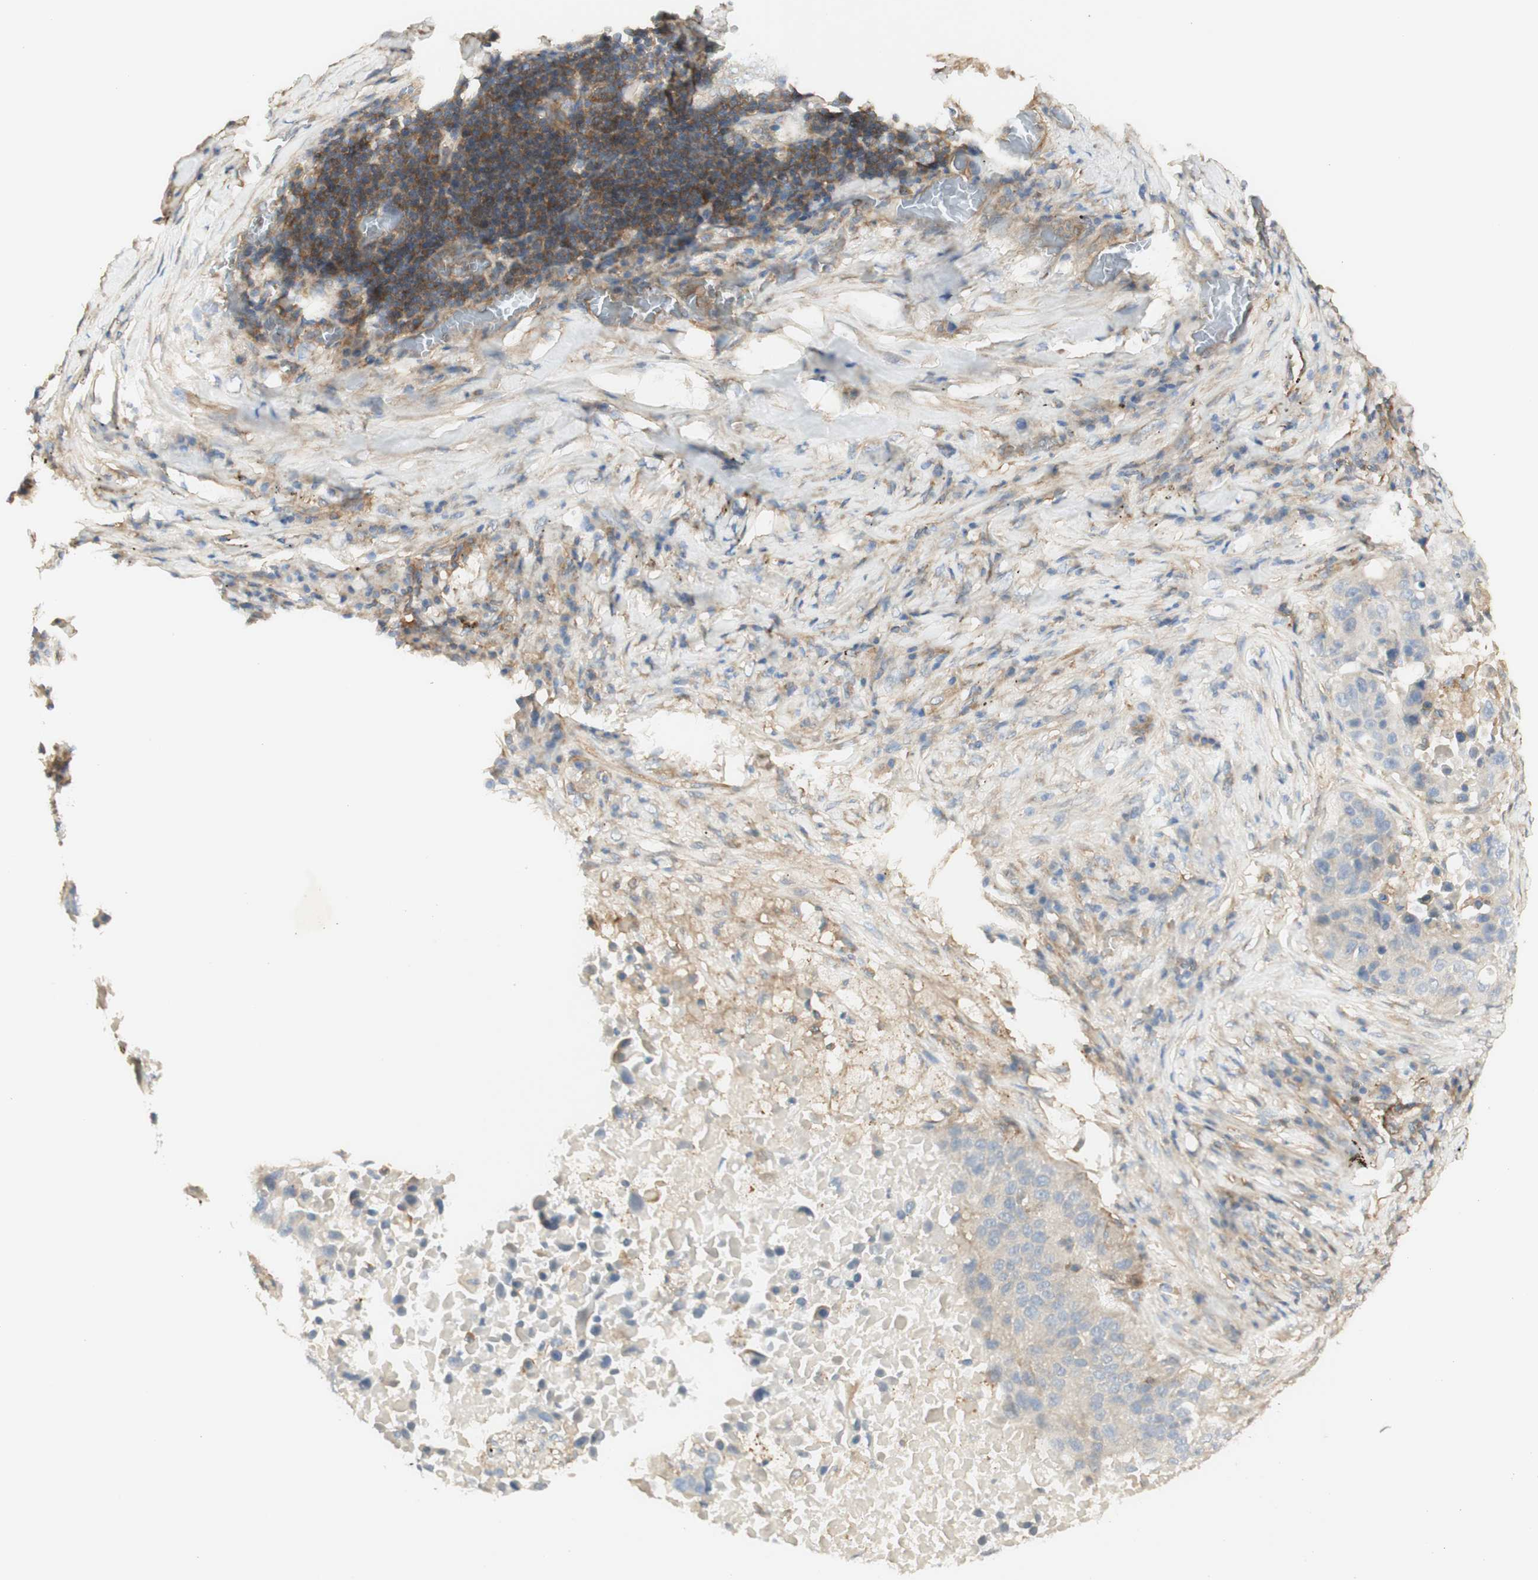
{"staining": {"intensity": "weak", "quantity": ">75%", "location": "cytoplasmic/membranous"}, "tissue": "lung cancer", "cell_type": "Tumor cells", "image_type": "cancer", "snomed": [{"axis": "morphology", "description": "Squamous cell carcinoma, NOS"}, {"axis": "topography", "description": "Lung"}], "caption": "Immunohistochemistry (DAB) staining of human lung squamous cell carcinoma reveals weak cytoplasmic/membranous protein expression in about >75% of tumor cells. The protein is shown in brown color, while the nuclei are stained blue.", "gene": "IKBKG", "patient": {"sex": "male", "age": 57}}